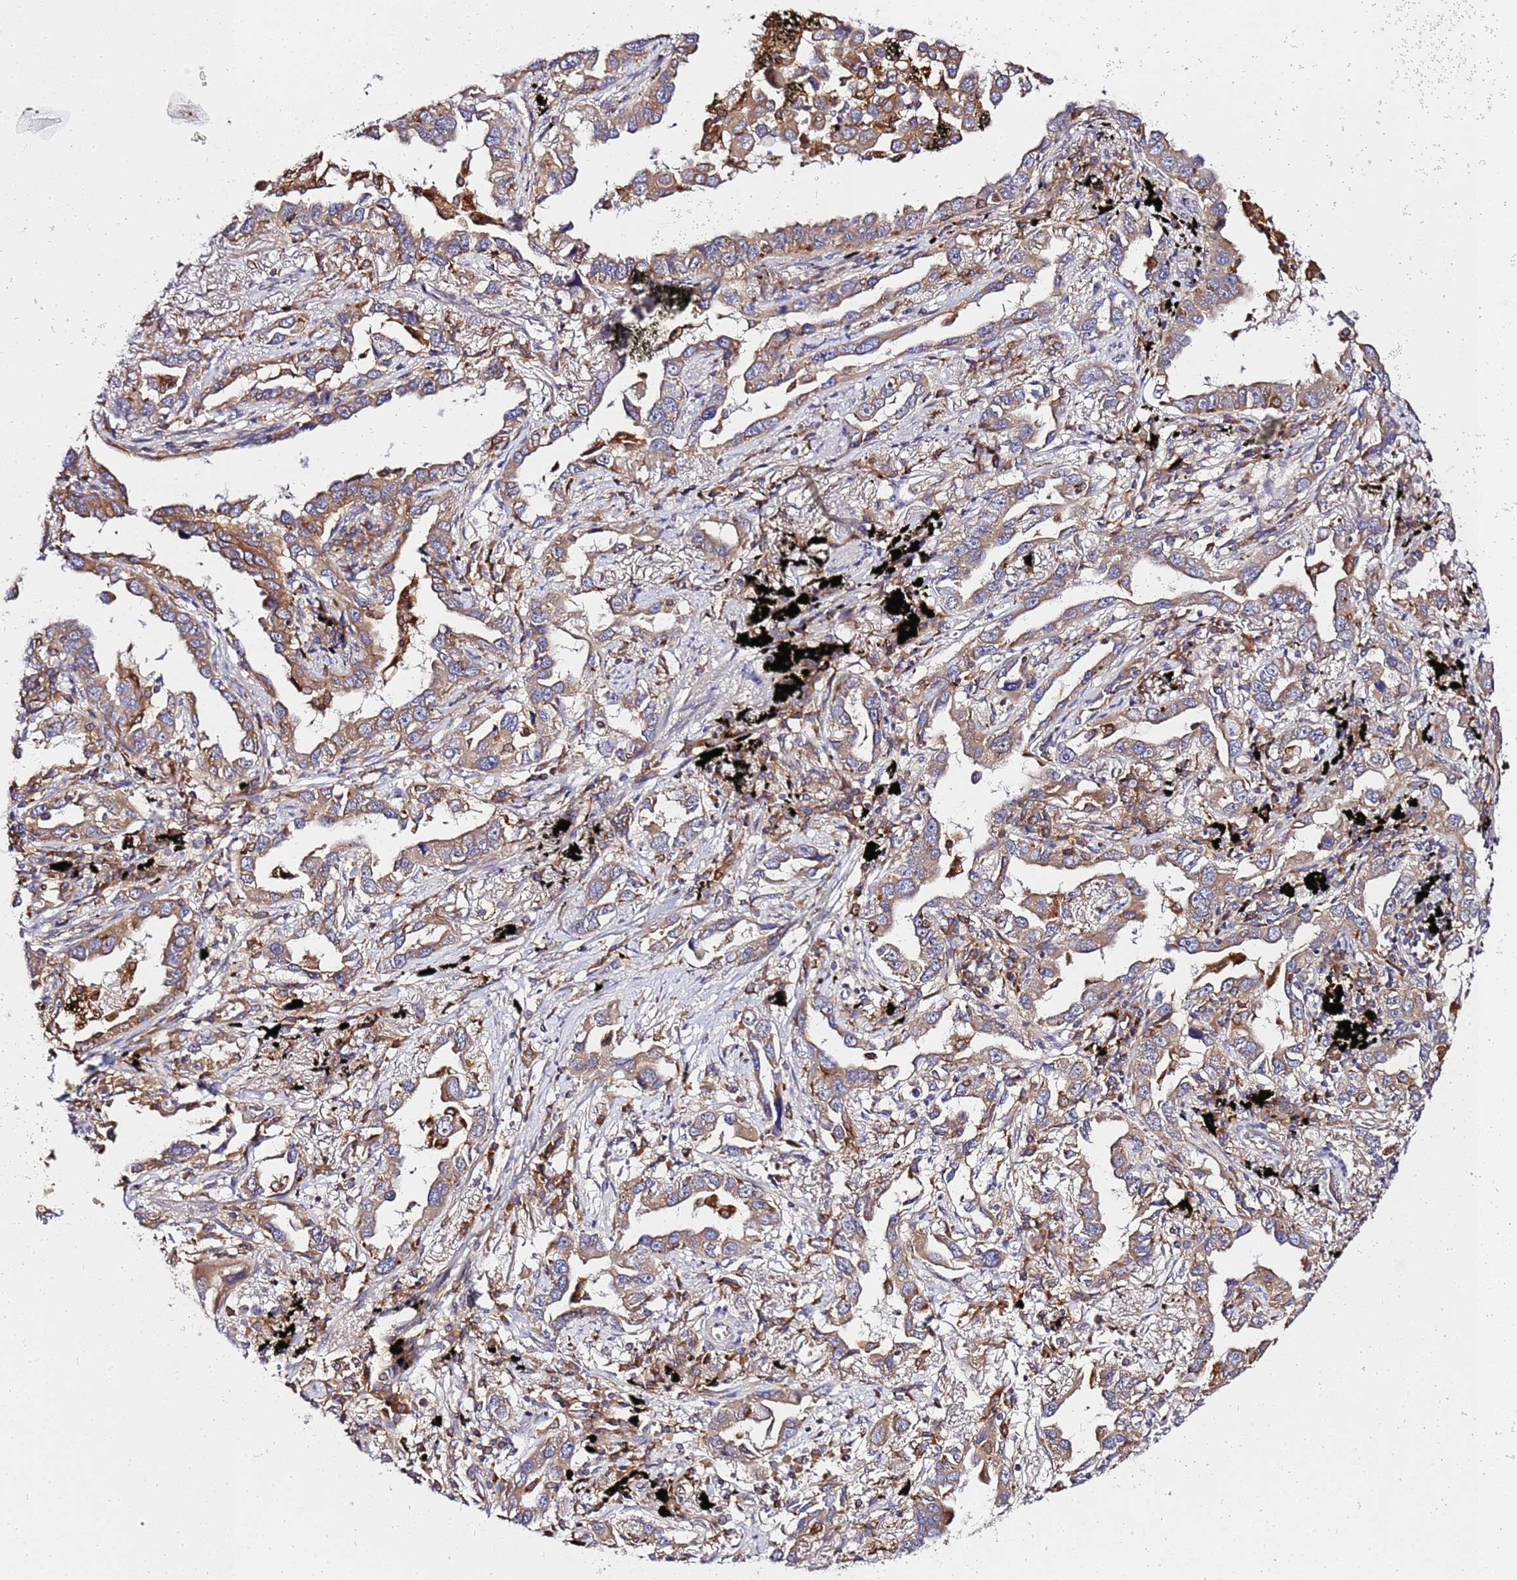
{"staining": {"intensity": "moderate", "quantity": ">75%", "location": "cytoplasmic/membranous"}, "tissue": "lung cancer", "cell_type": "Tumor cells", "image_type": "cancer", "snomed": [{"axis": "morphology", "description": "Adenocarcinoma, NOS"}, {"axis": "topography", "description": "Lung"}], "caption": "Human lung cancer (adenocarcinoma) stained with a protein marker exhibits moderate staining in tumor cells.", "gene": "ADPGK", "patient": {"sex": "male", "age": 67}}